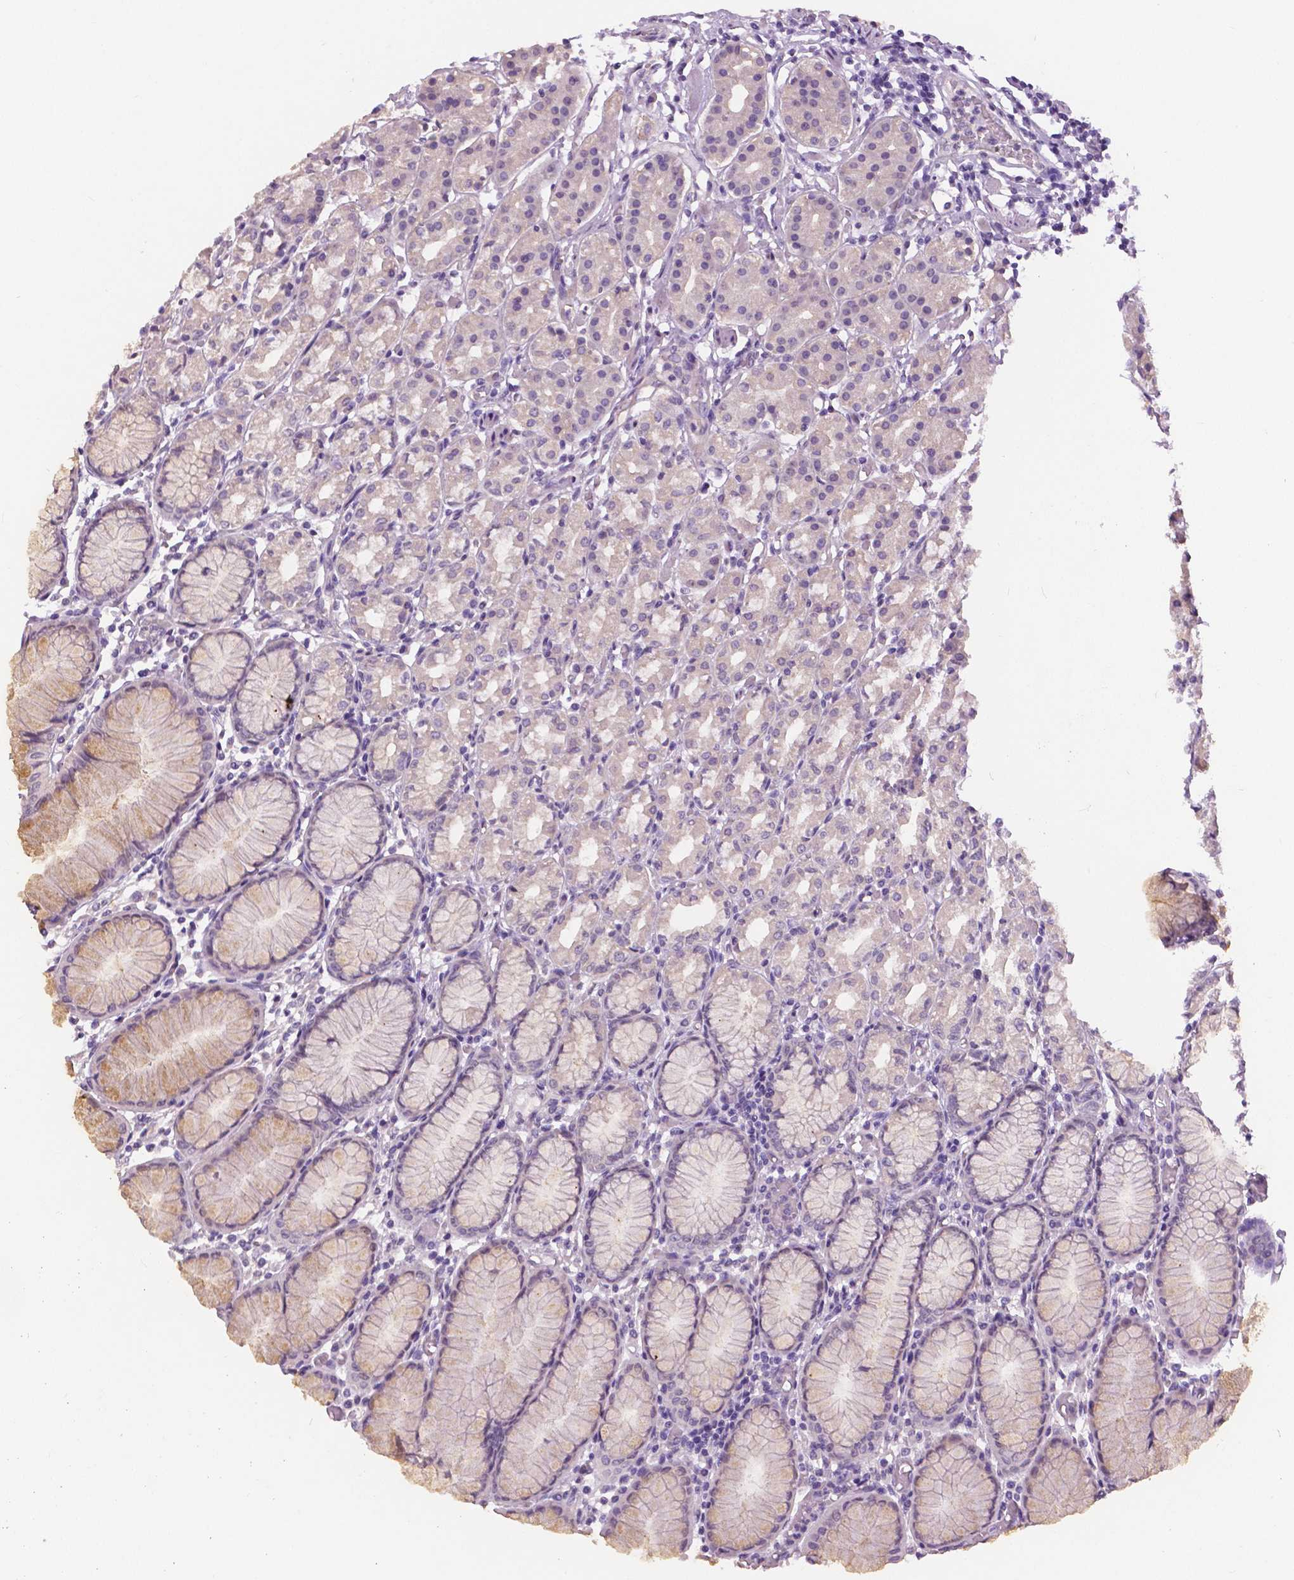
{"staining": {"intensity": "moderate", "quantity": "<25%", "location": "cytoplasmic/membranous"}, "tissue": "stomach", "cell_type": "Glandular cells", "image_type": "normal", "snomed": [{"axis": "morphology", "description": "Normal tissue, NOS"}, {"axis": "topography", "description": "Stomach"}], "caption": "Moderate cytoplasmic/membranous positivity for a protein is present in about <25% of glandular cells of benign stomach using immunohistochemistry.", "gene": "GRIN2A", "patient": {"sex": "female", "age": 57}}